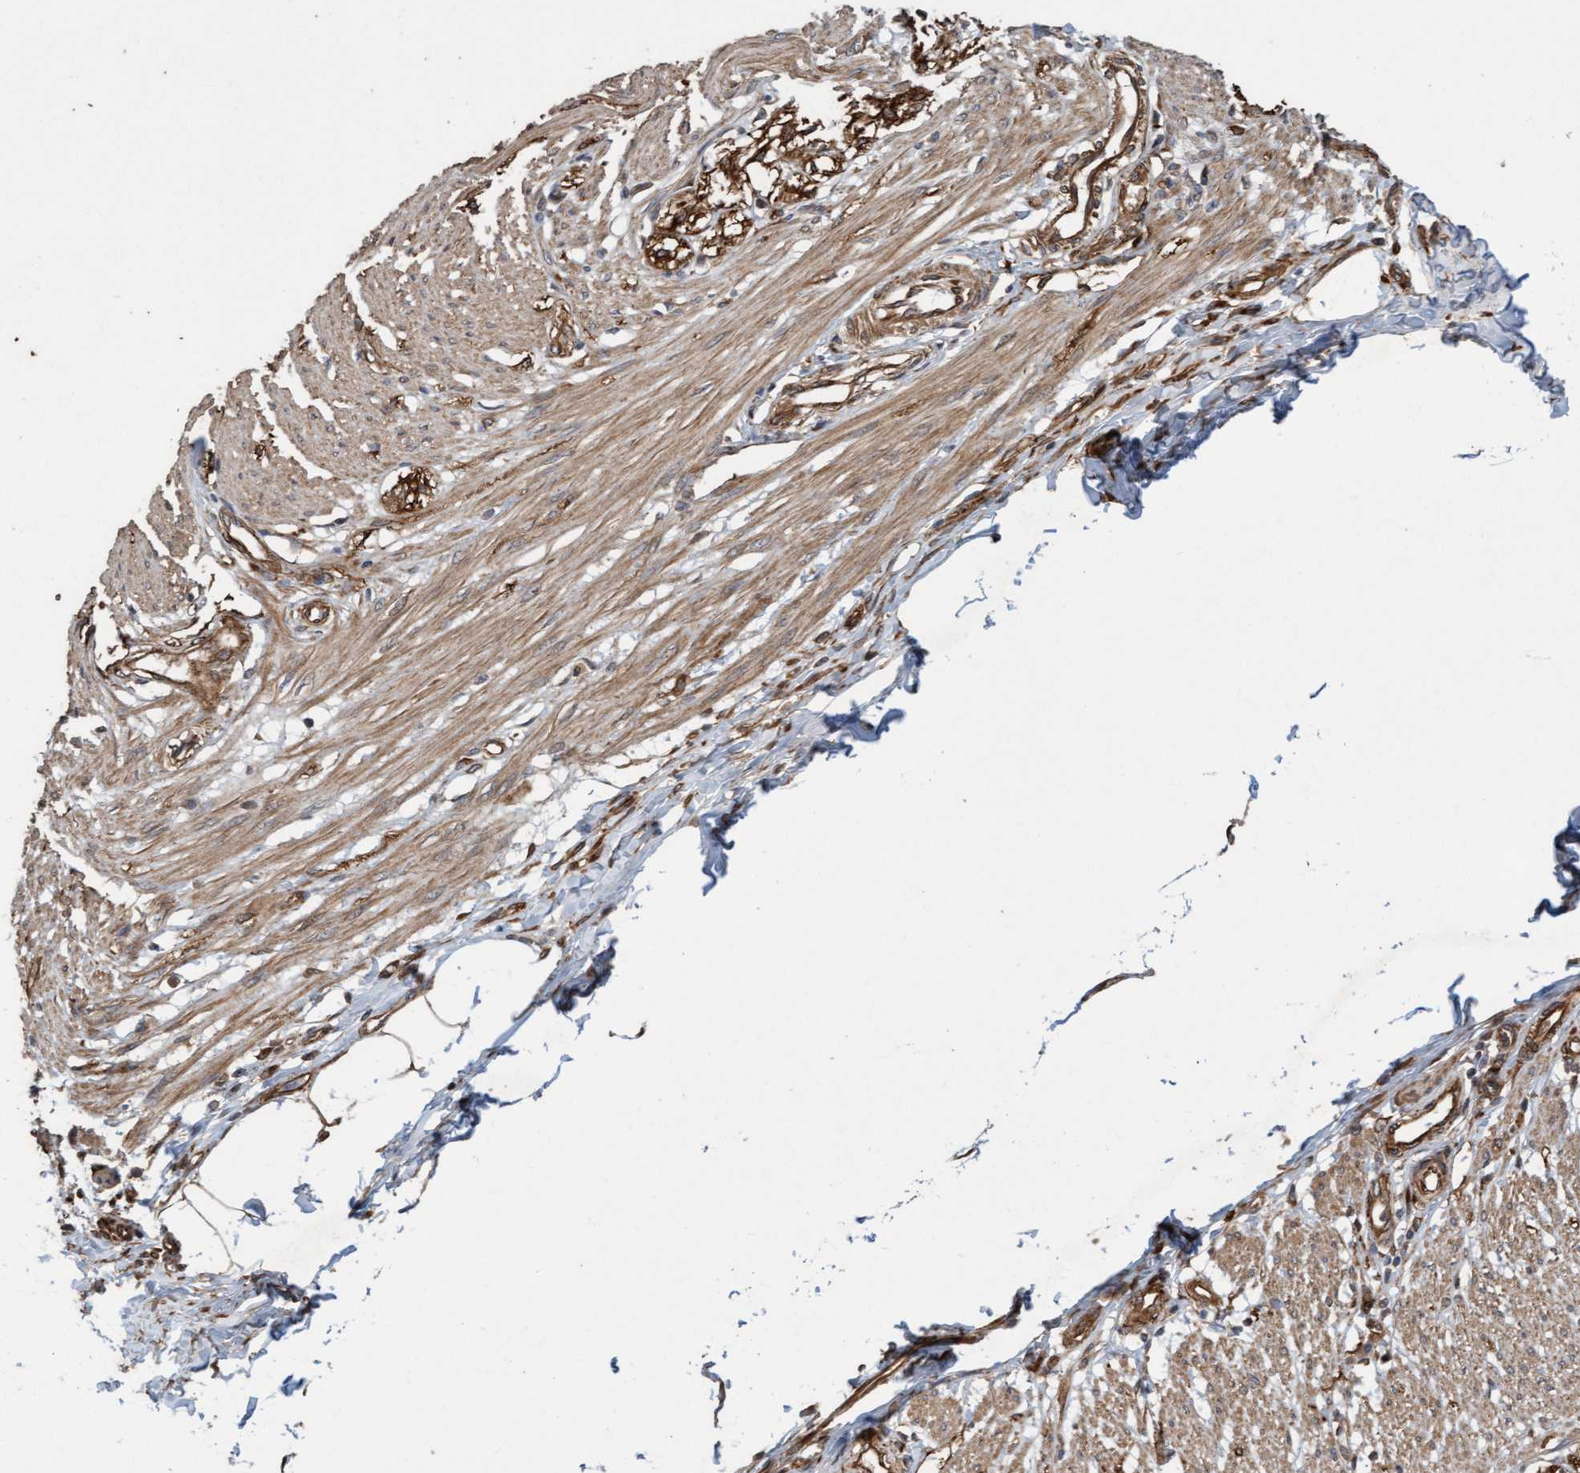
{"staining": {"intensity": "moderate", "quantity": "25%-75%", "location": "cytoplasmic/membranous"}, "tissue": "smooth muscle", "cell_type": "Smooth muscle cells", "image_type": "normal", "snomed": [{"axis": "morphology", "description": "Normal tissue, NOS"}, {"axis": "morphology", "description": "Adenocarcinoma, NOS"}, {"axis": "topography", "description": "Colon"}, {"axis": "topography", "description": "Peripheral nerve tissue"}], "caption": "Brown immunohistochemical staining in normal human smooth muscle shows moderate cytoplasmic/membranous expression in about 25%-75% of smooth muscle cells.", "gene": "CDC42EP4", "patient": {"sex": "male", "age": 14}}